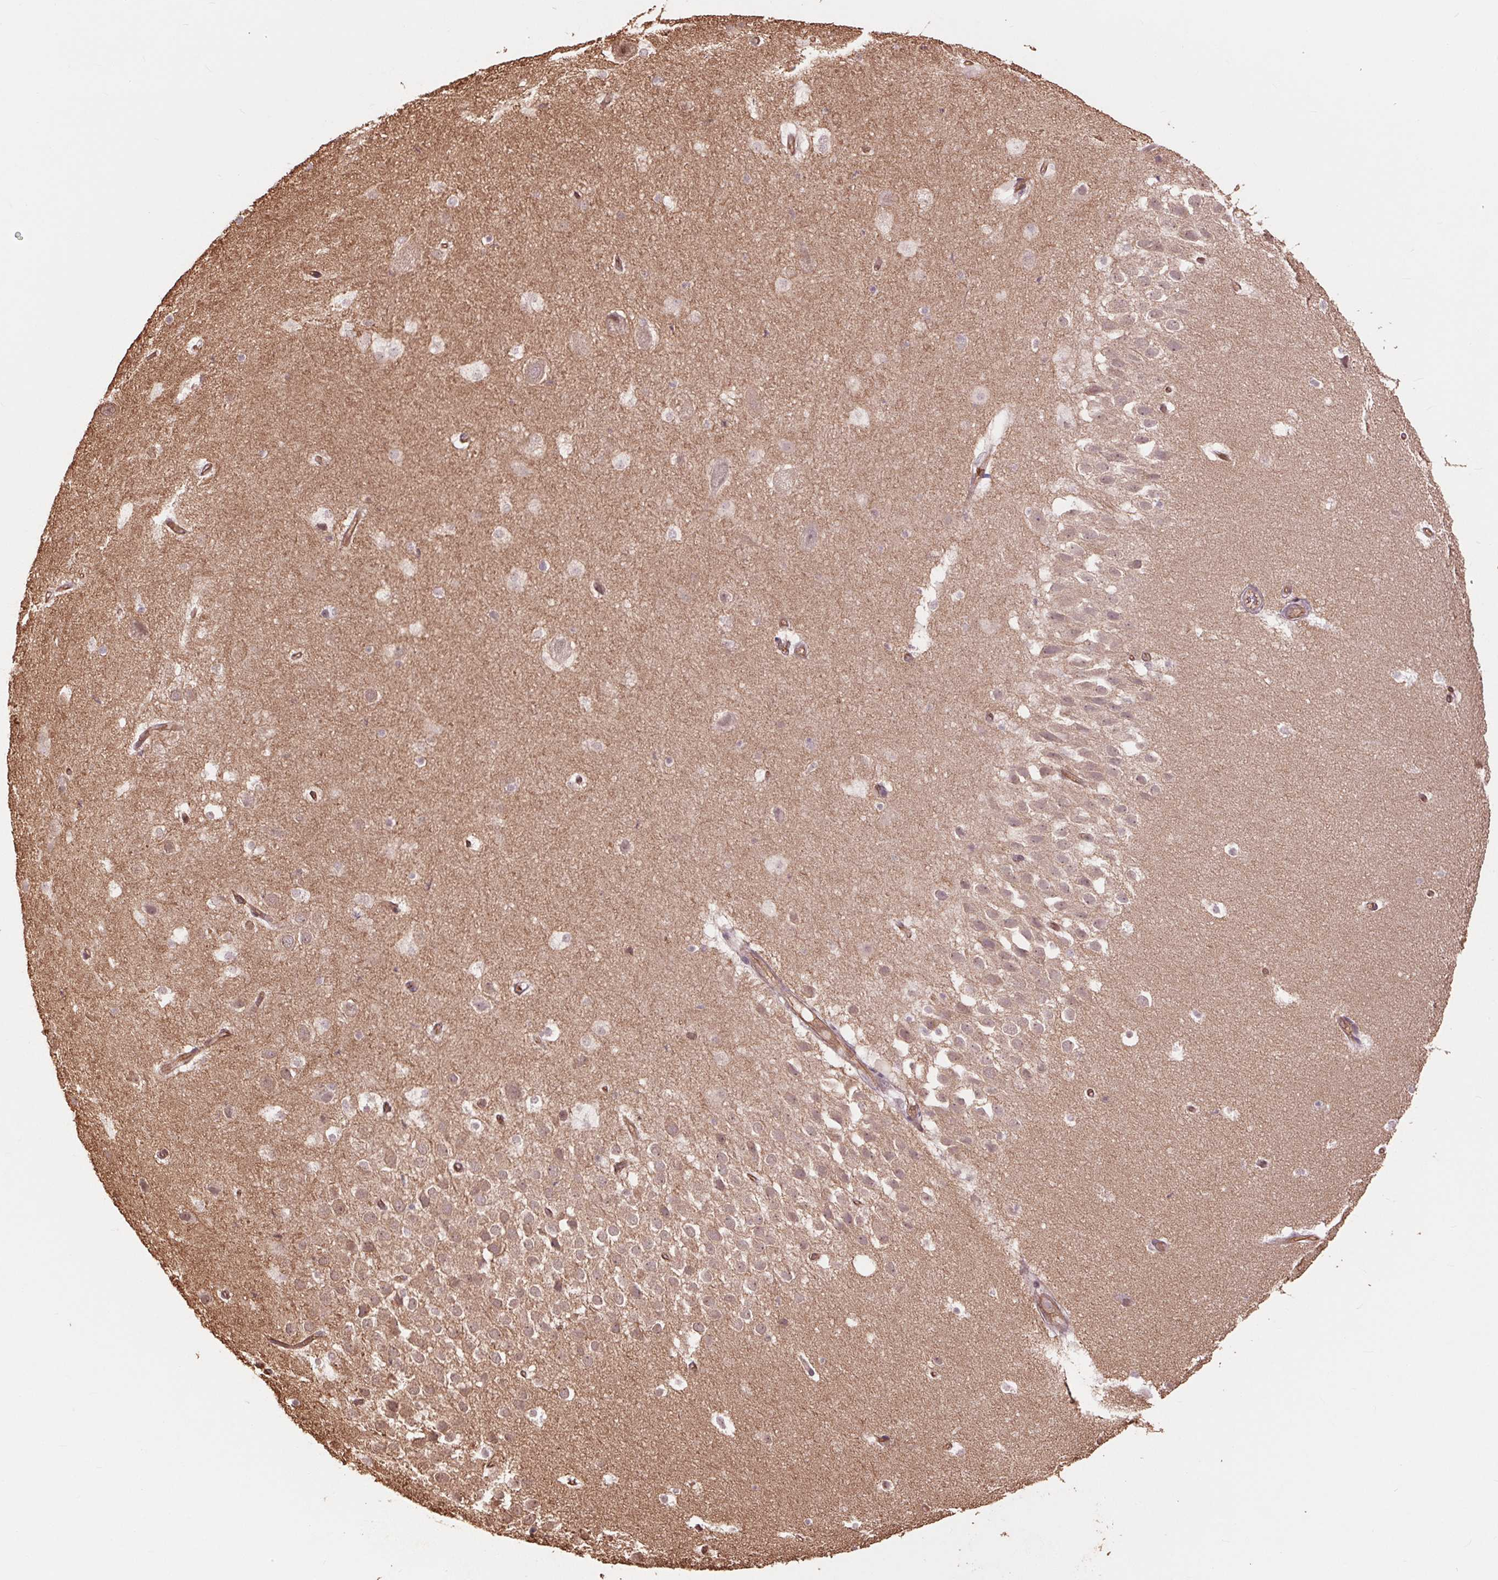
{"staining": {"intensity": "negative", "quantity": "none", "location": "none"}, "tissue": "hippocampus", "cell_type": "Glial cells", "image_type": "normal", "snomed": [{"axis": "morphology", "description": "Normal tissue, NOS"}, {"axis": "topography", "description": "Hippocampus"}], "caption": "Hippocampus stained for a protein using immunohistochemistry demonstrates no expression glial cells.", "gene": "PALM", "patient": {"sex": "male", "age": 26}}